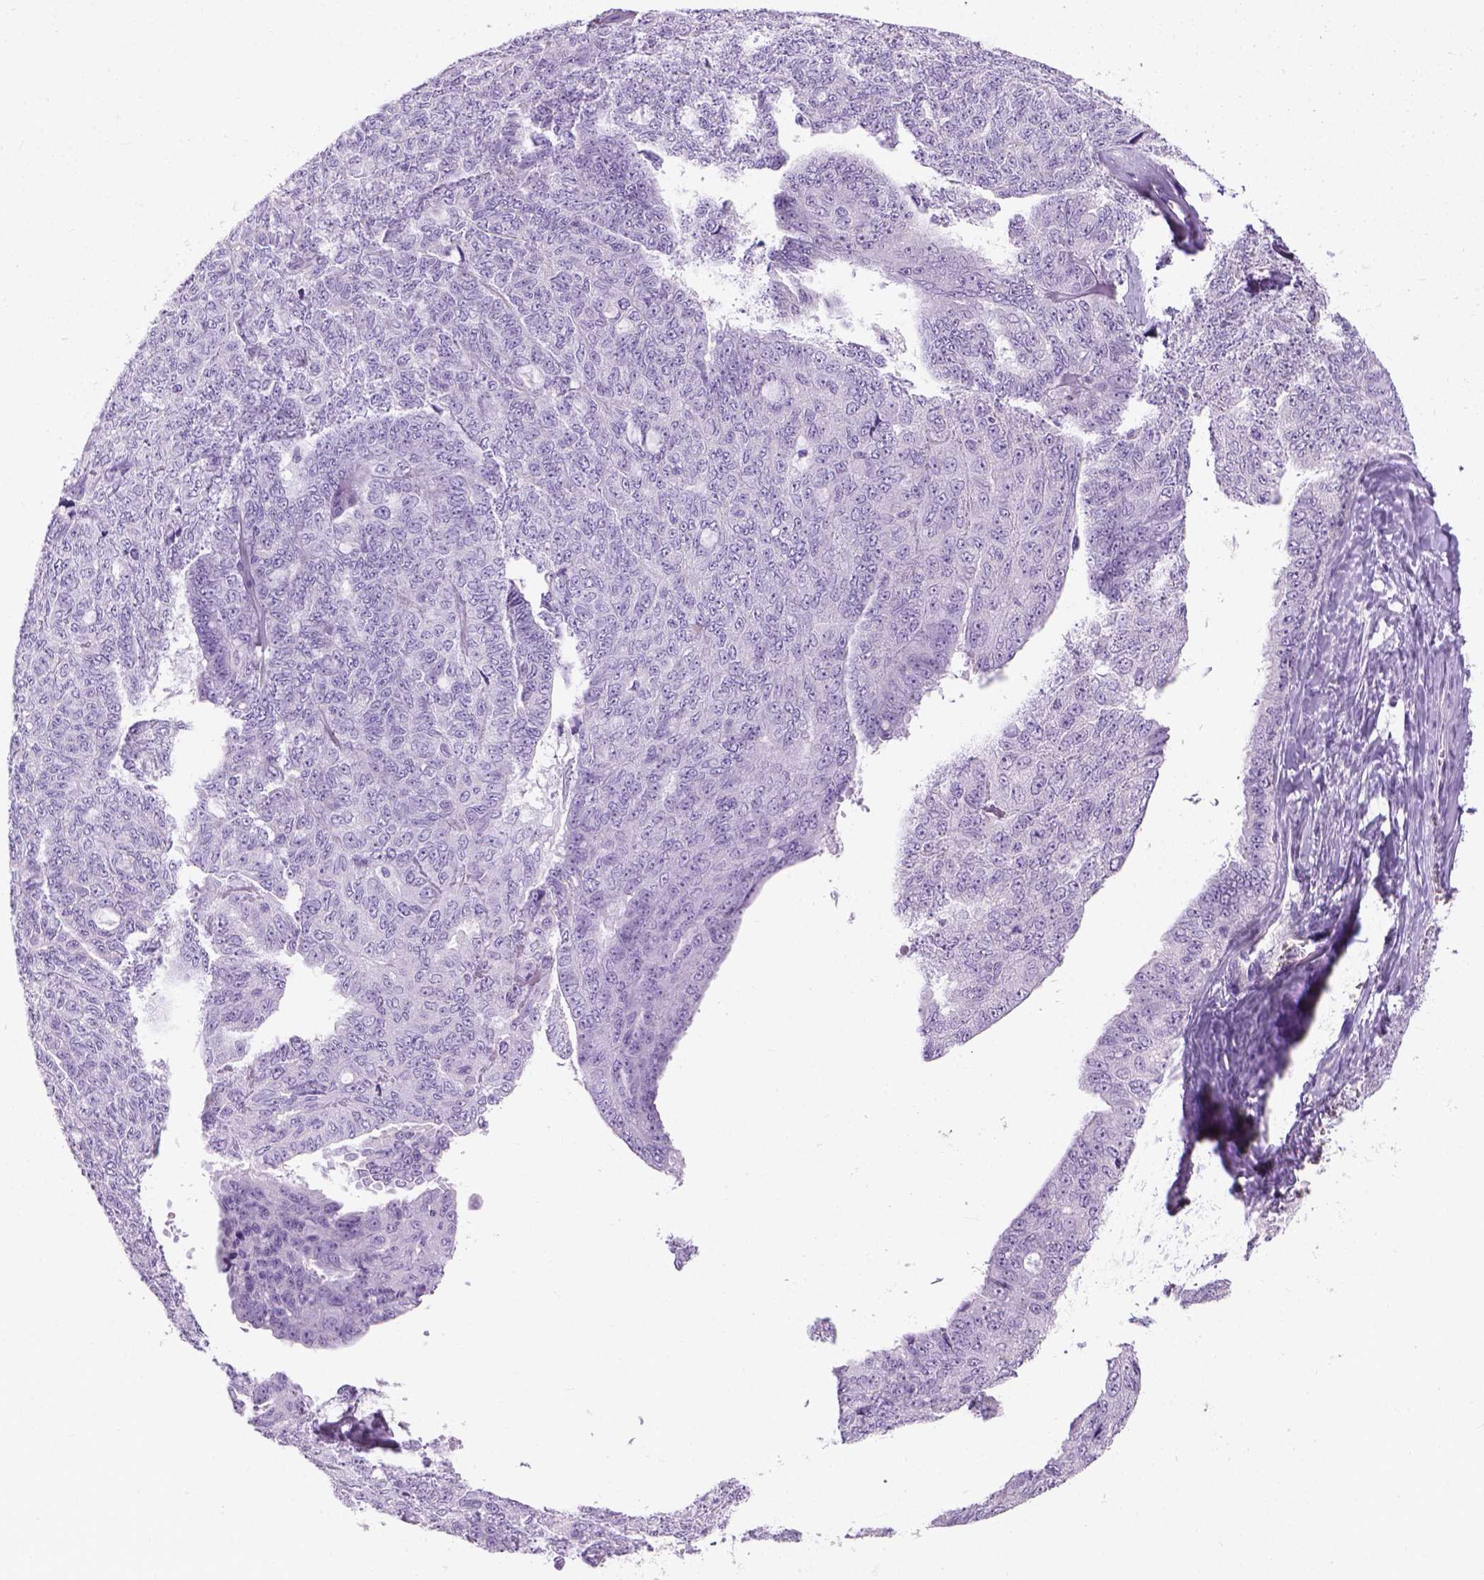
{"staining": {"intensity": "negative", "quantity": "none", "location": "none"}, "tissue": "ovarian cancer", "cell_type": "Tumor cells", "image_type": "cancer", "snomed": [{"axis": "morphology", "description": "Cystadenocarcinoma, serous, NOS"}, {"axis": "topography", "description": "Ovary"}], "caption": "Ovarian cancer was stained to show a protein in brown. There is no significant positivity in tumor cells. (DAB (3,3'-diaminobenzidine) IHC with hematoxylin counter stain).", "gene": "TMEM38A", "patient": {"sex": "female", "age": 71}}